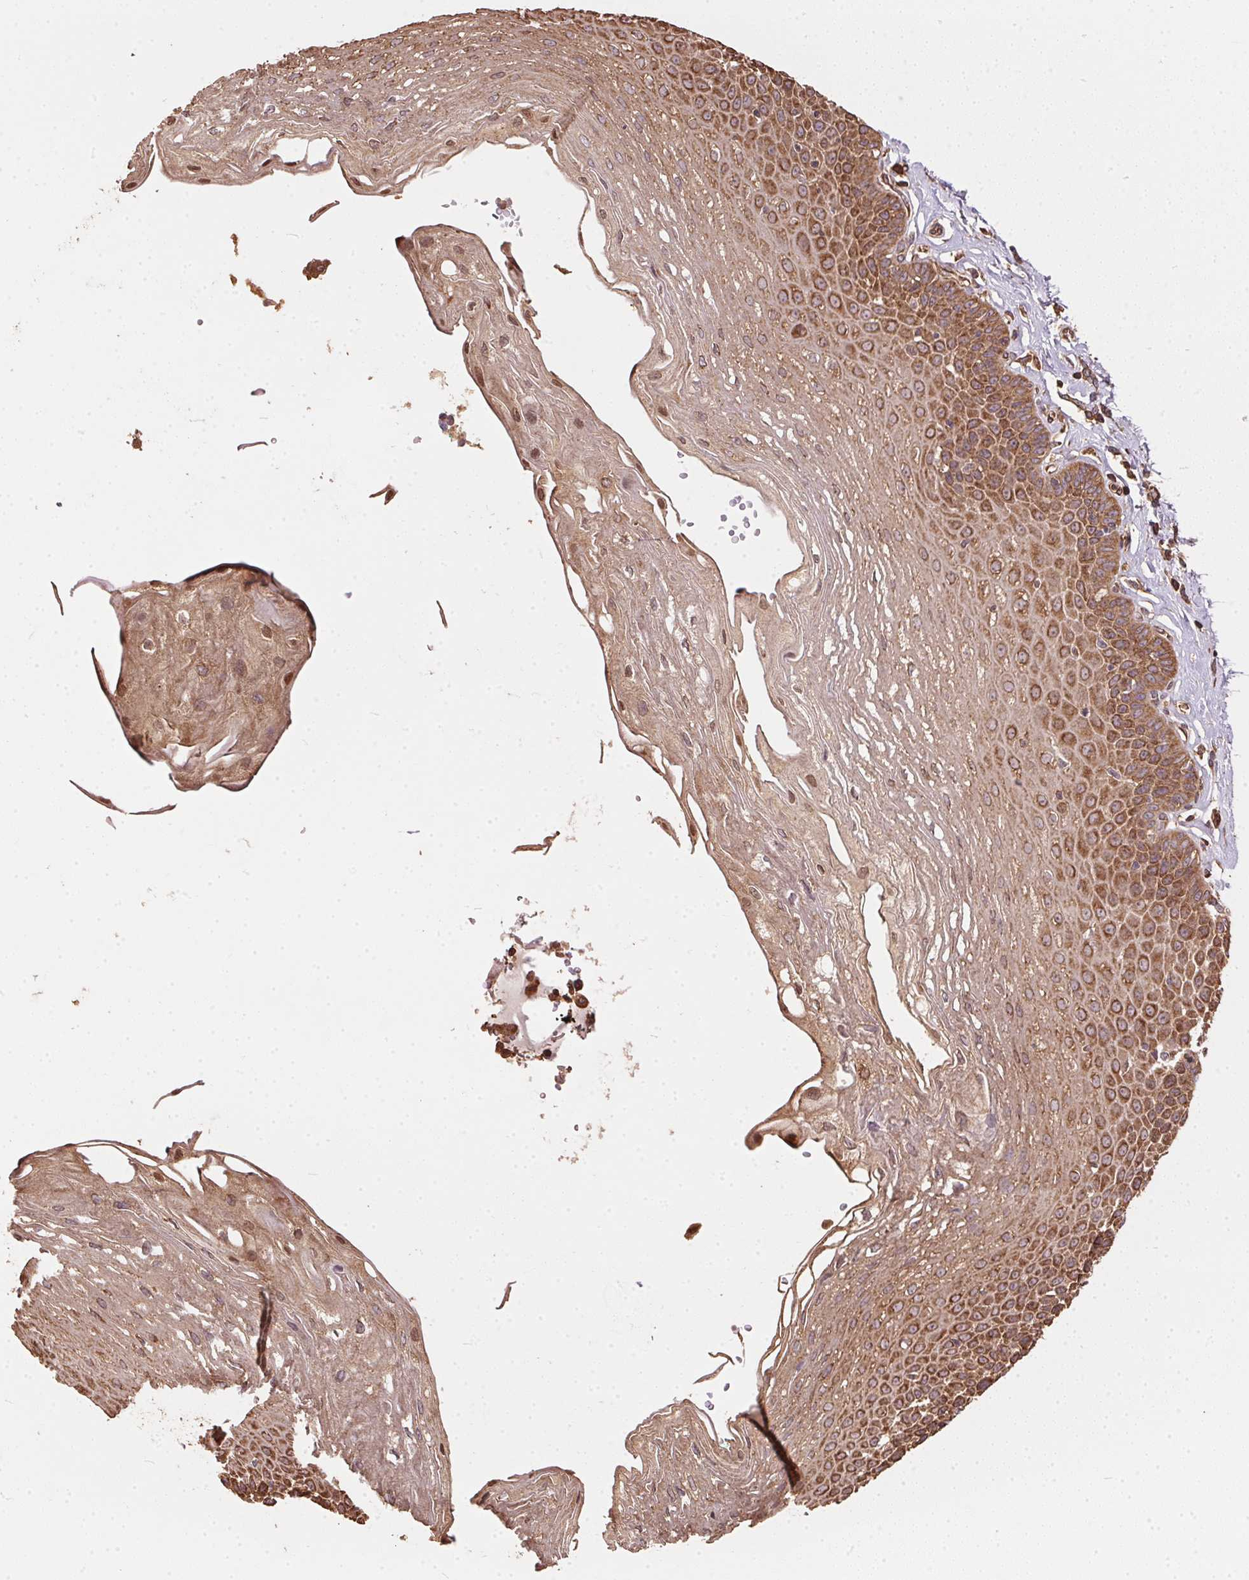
{"staining": {"intensity": "strong", "quantity": "25%-75%", "location": "cytoplasmic/membranous"}, "tissue": "esophagus", "cell_type": "Squamous epithelial cells", "image_type": "normal", "snomed": [{"axis": "morphology", "description": "Normal tissue, NOS"}, {"axis": "topography", "description": "Esophagus"}], "caption": "Protein staining of benign esophagus shows strong cytoplasmic/membranous expression in about 25%-75% of squamous epithelial cells.", "gene": "EIF2S1", "patient": {"sex": "female", "age": 81}}